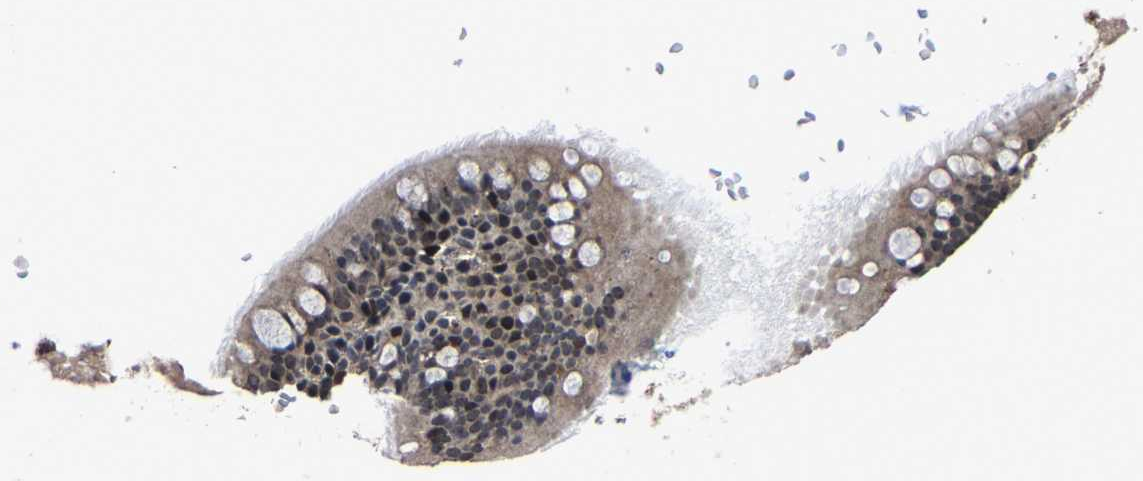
{"staining": {"intensity": "strong", "quantity": ">75%", "location": "cytoplasmic/membranous,nuclear"}, "tissue": "bronchus", "cell_type": "Respiratory epithelial cells", "image_type": "normal", "snomed": [{"axis": "morphology", "description": "Normal tissue, NOS"}, {"axis": "topography", "description": "Cartilage tissue"}], "caption": "A high-resolution photomicrograph shows immunohistochemistry staining of normal bronchus, which displays strong cytoplasmic/membranous,nuclear positivity in approximately >75% of respiratory epithelial cells. (Stains: DAB in brown, nuclei in blue, Microscopy: brightfield microscopy at high magnification).", "gene": "ZCCHC7", "patient": {"sex": "female", "age": 63}}